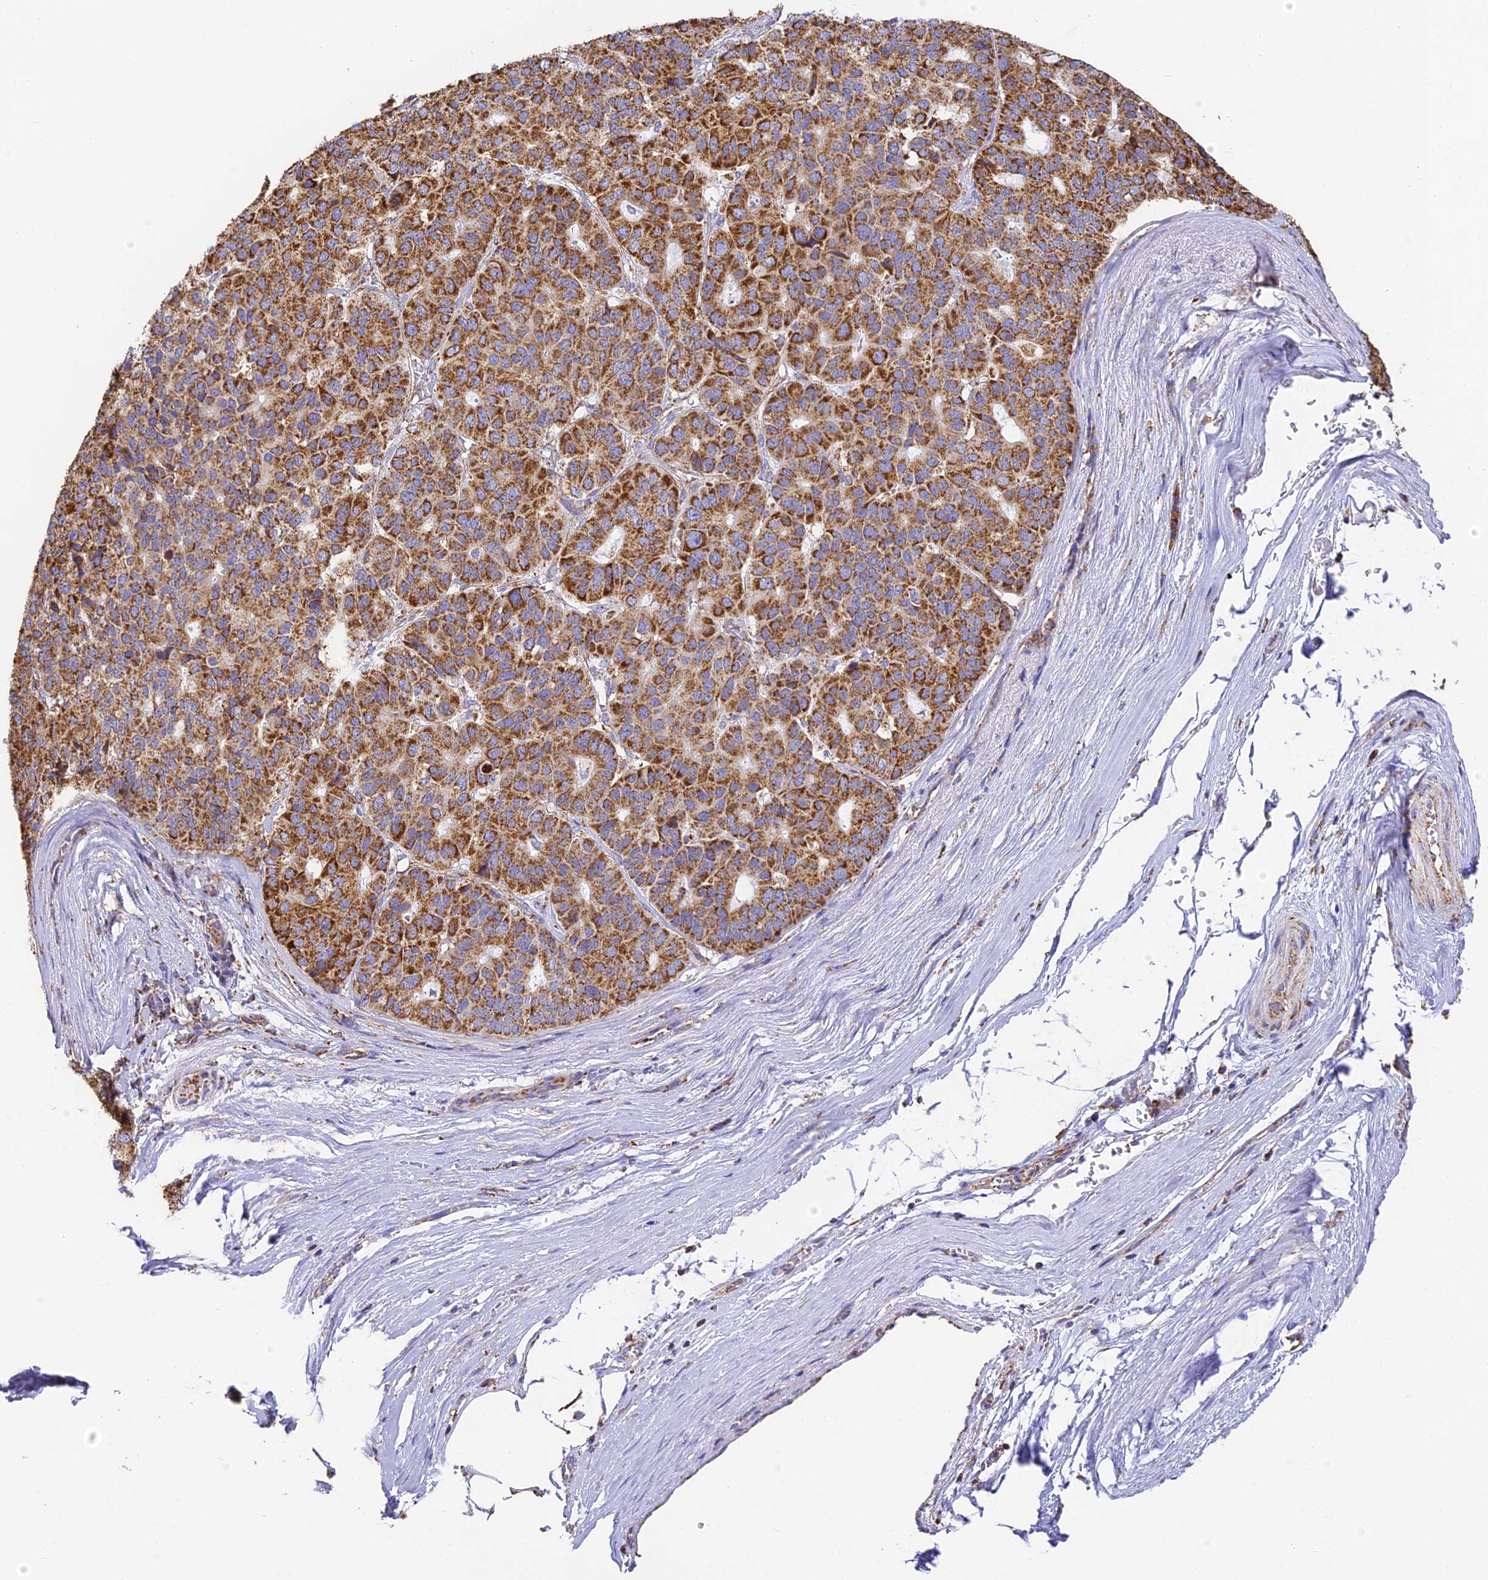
{"staining": {"intensity": "strong", "quantity": ">75%", "location": "cytoplasmic/membranous"}, "tissue": "pancreatic cancer", "cell_type": "Tumor cells", "image_type": "cancer", "snomed": [{"axis": "morphology", "description": "Adenocarcinoma, NOS"}, {"axis": "topography", "description": "Pancreas"}], "caption": "Approximately >75% of tumor cells in human pancreatic cancer demonstrate strong cytoplasmic/membranous protein positivity as visualized by brown immunohistochemical staining.", "gene": "COX6C", "patient": {"sex": "male", "age": 50}}